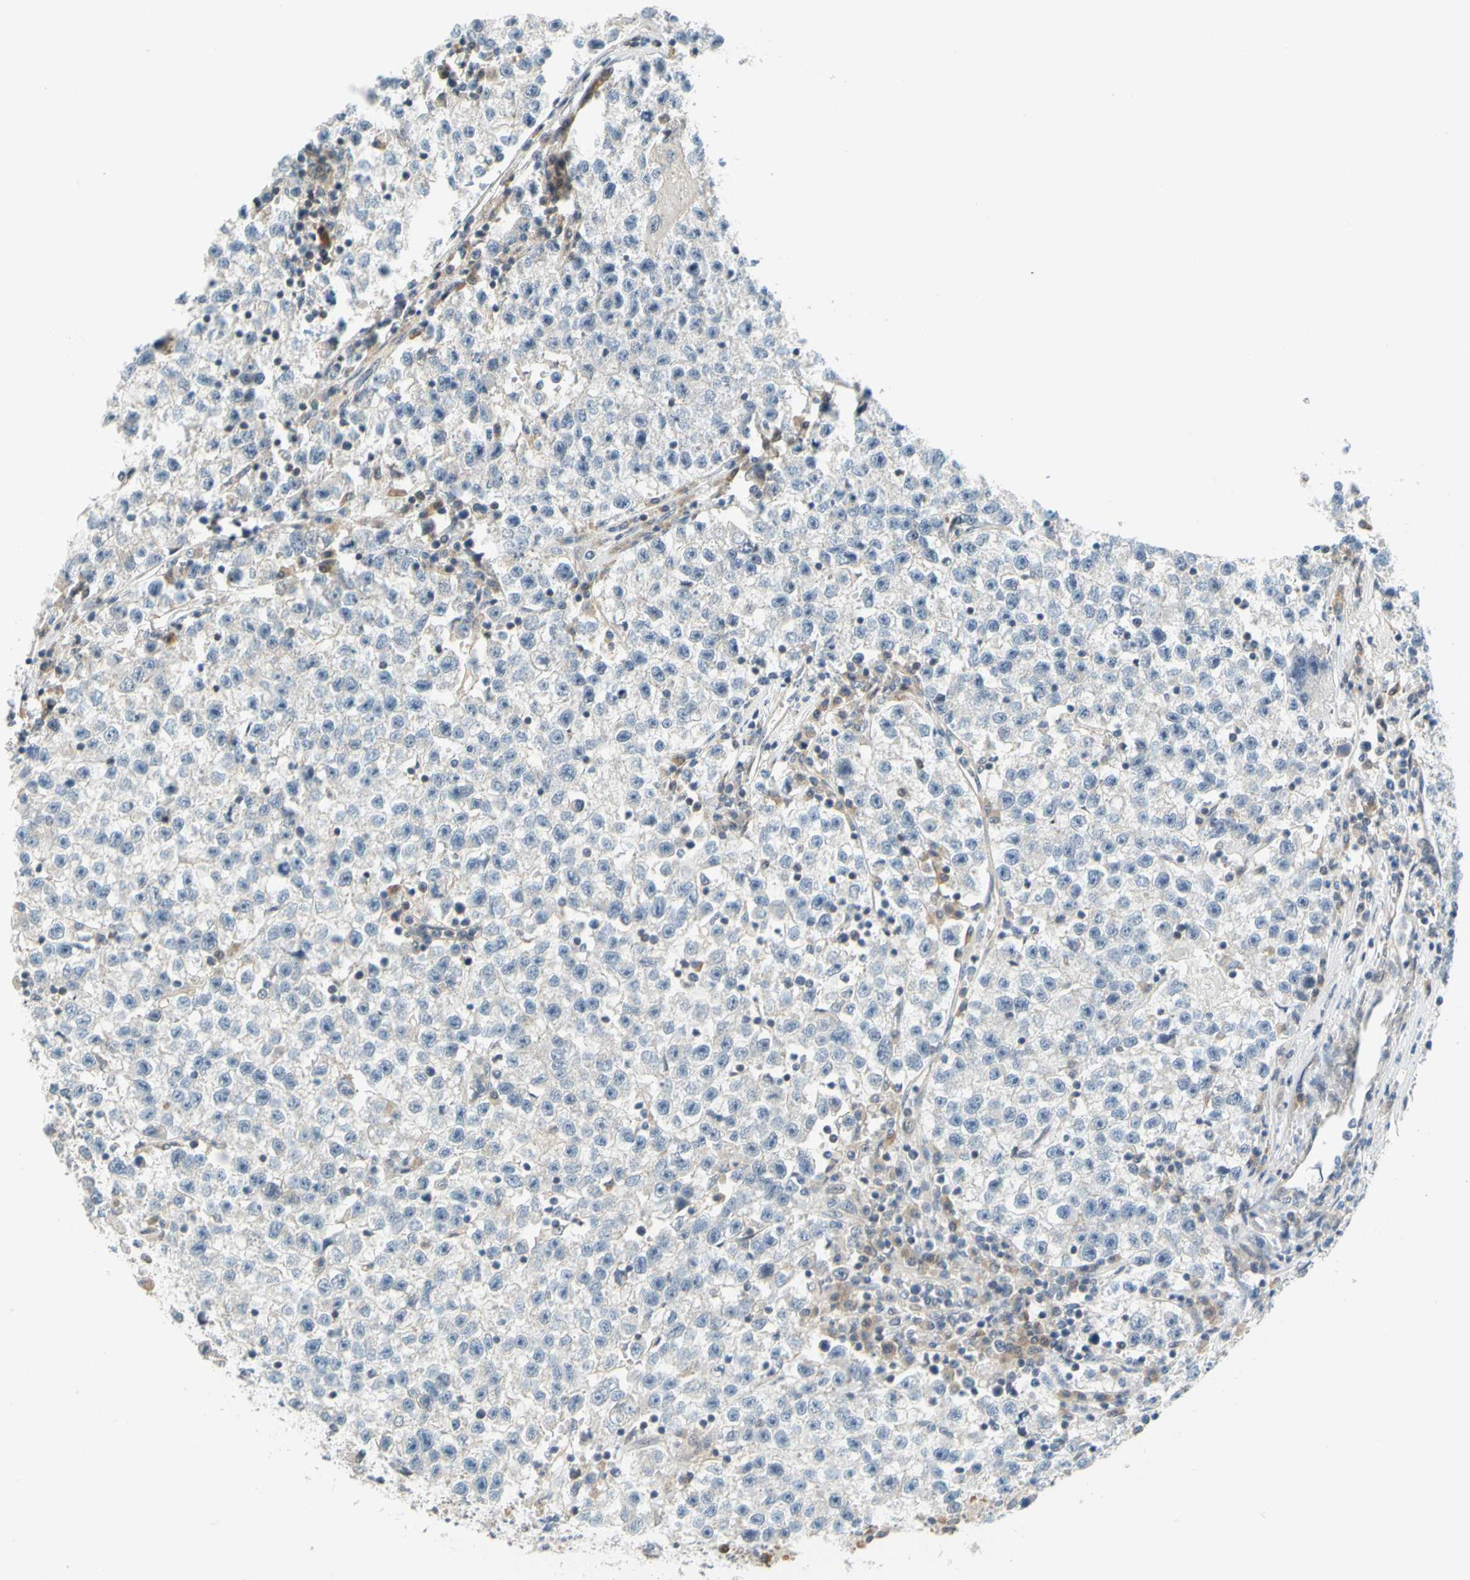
{"staining": {"intensity": "negative", "quantity": "none", "location": "none"}, "tissue": "testis cancer", "cell_type": "Tumor cells", "image_type": "cancer", "snomed": [{"axis": "morphology", "description": "Seminoma, NOS"}, {"axis": "topography", "description": "Testis"}], "caption": "There is no significant expression in tumor cells of testis cancer (seminoma). Brightfield microscopy of IHC stained with DAB (brown) and hematoxylin (blue), captured at high magnification.", "gene": "MAPK9", "patient": {"sex": "male", "age": 22}}